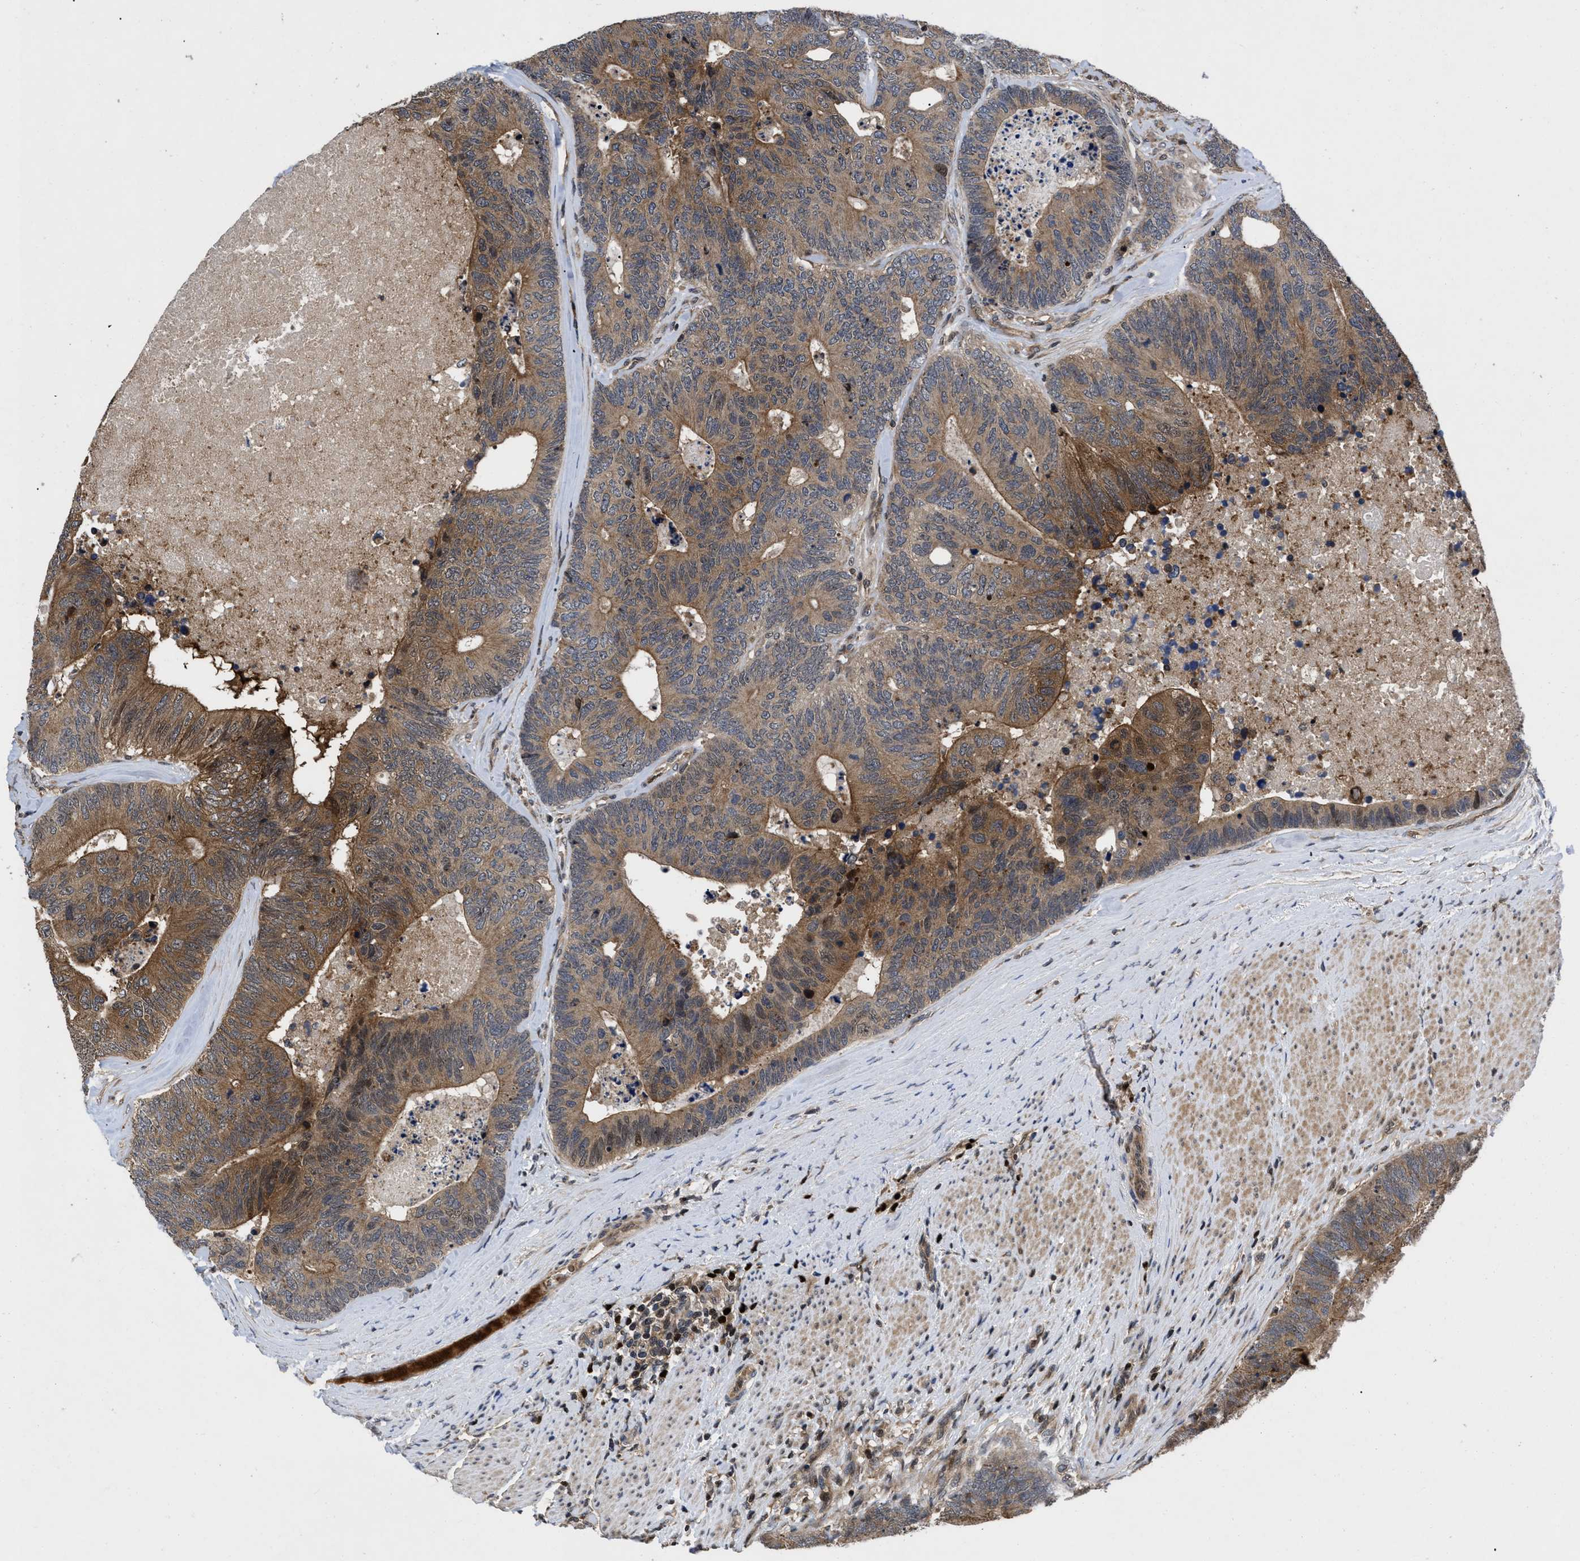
{"staining": {"intensity": "moderate", "quantity": "25%-75%", "location": "cytoplasmic/membranous"}, "tissue": "colorectal cancer", "cell_type": "Tumor cells", "image_type": "cancer", "snomed": [{"axis": "morphology", "description": "Adenocarcinoma, NOS"}, {"axis": "topography", "description": "Colon"}], "caption": "The image displays immunohistochemical staining of colorectal cancer. There is moderate cytoplasmic/membranous positivity is identified in about 25%-75% of tumor cells.", "gene": "FAM200A", "patient": {"sex": "female", "age": 67}}